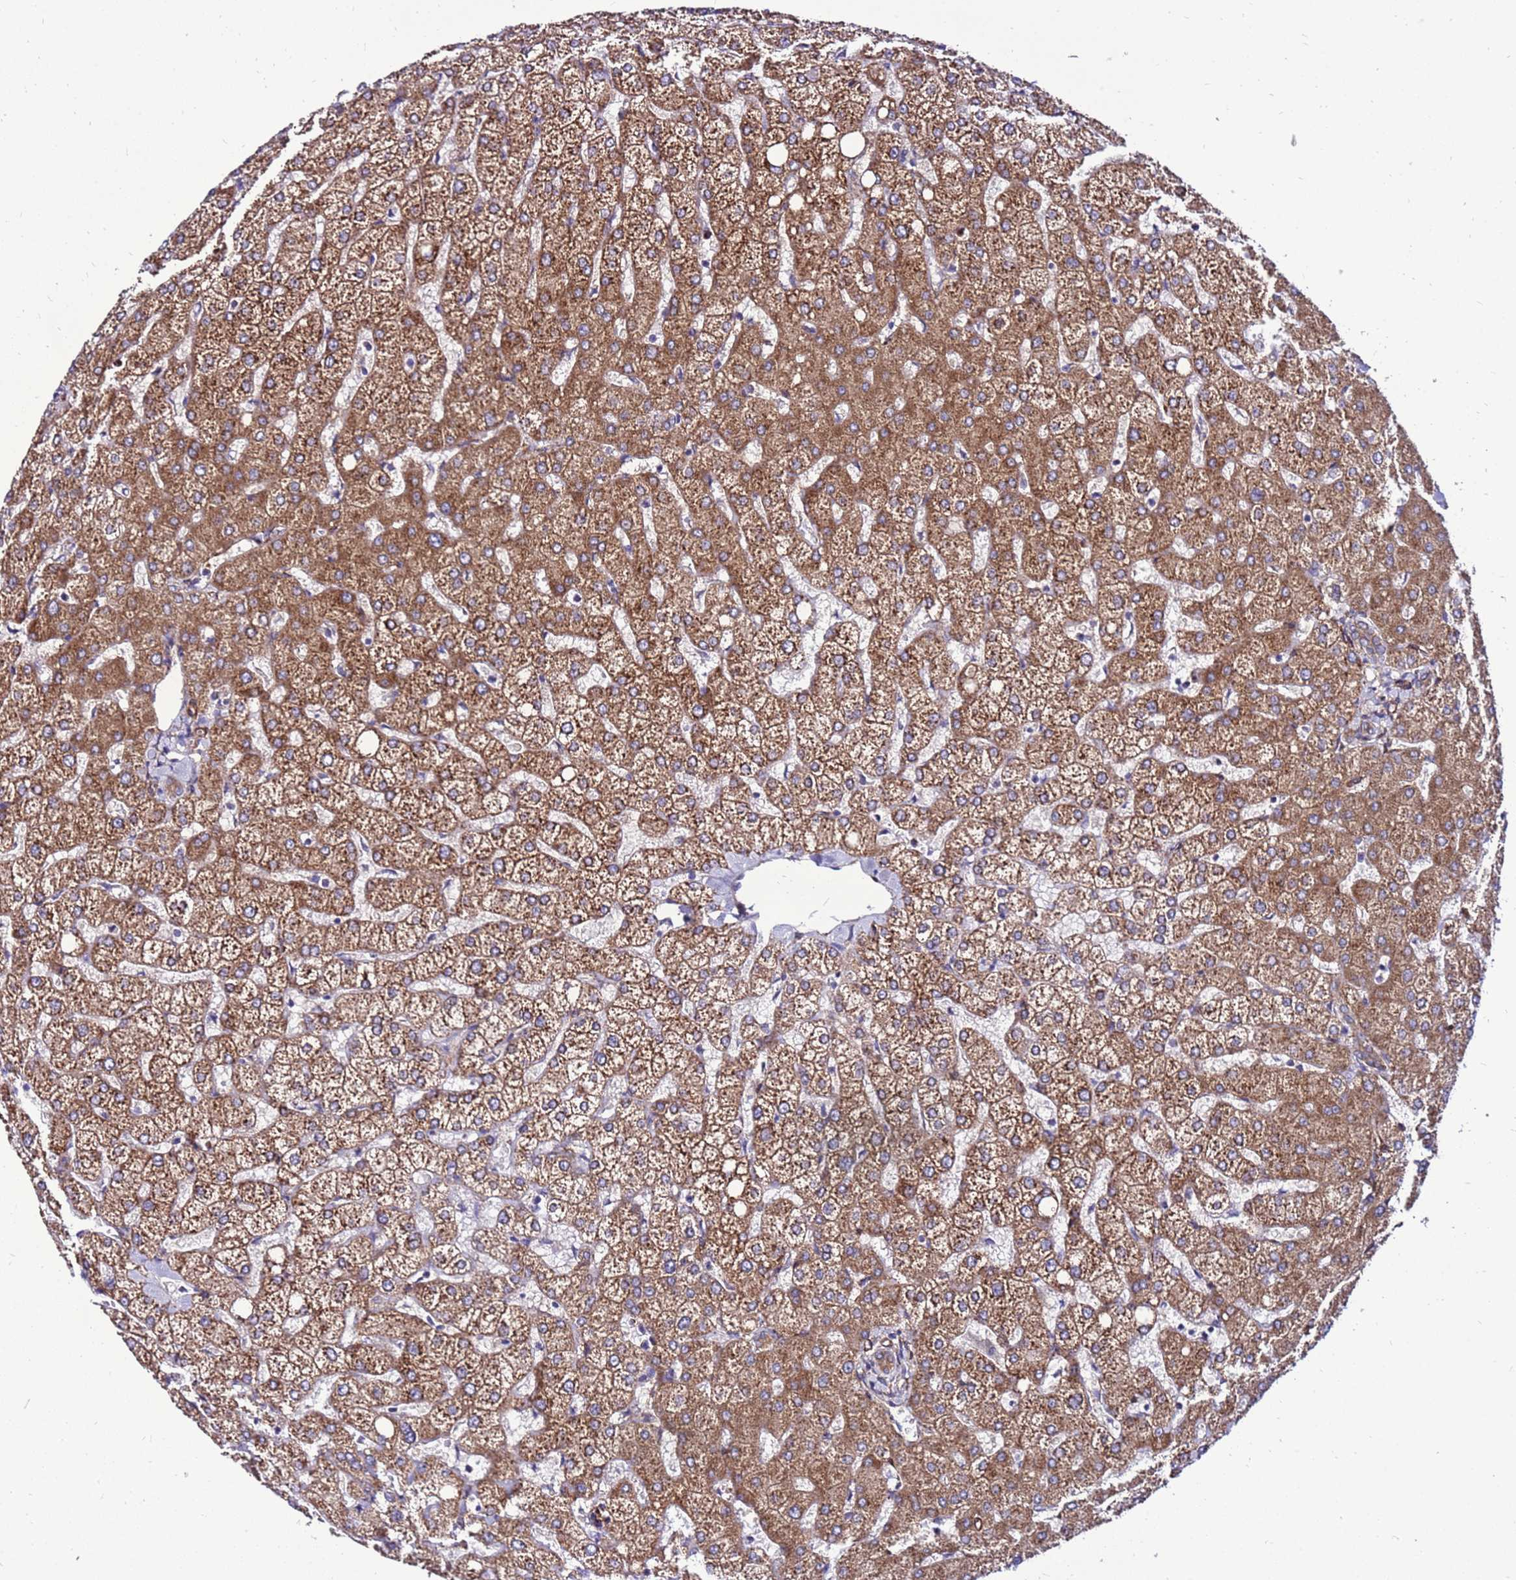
{"staining": {"intensity": "weak", "quantity": "25%-75%", "location": "cytoplasmic/membranous"}, "tissue": "liver", "cell_type": "Cholangiocytes", "image_type": "normal", "snomed": [{"axis": "morphology", "description": "Normal tissue, NOS"}, {"axis": "topography", "description": "Liver"}], "caption": "The micrograph shows staining of unremarkable liver, revealing weak cytoplasmic/membranous protein staining (brown color) within cholangiocytes. The staining was performed using DAB, with brown indicating positive protein expression. Nuclei are stained blue with hematoxylin.", "gene": "EI24", "patient": {"sex": "female", "age": 54}}